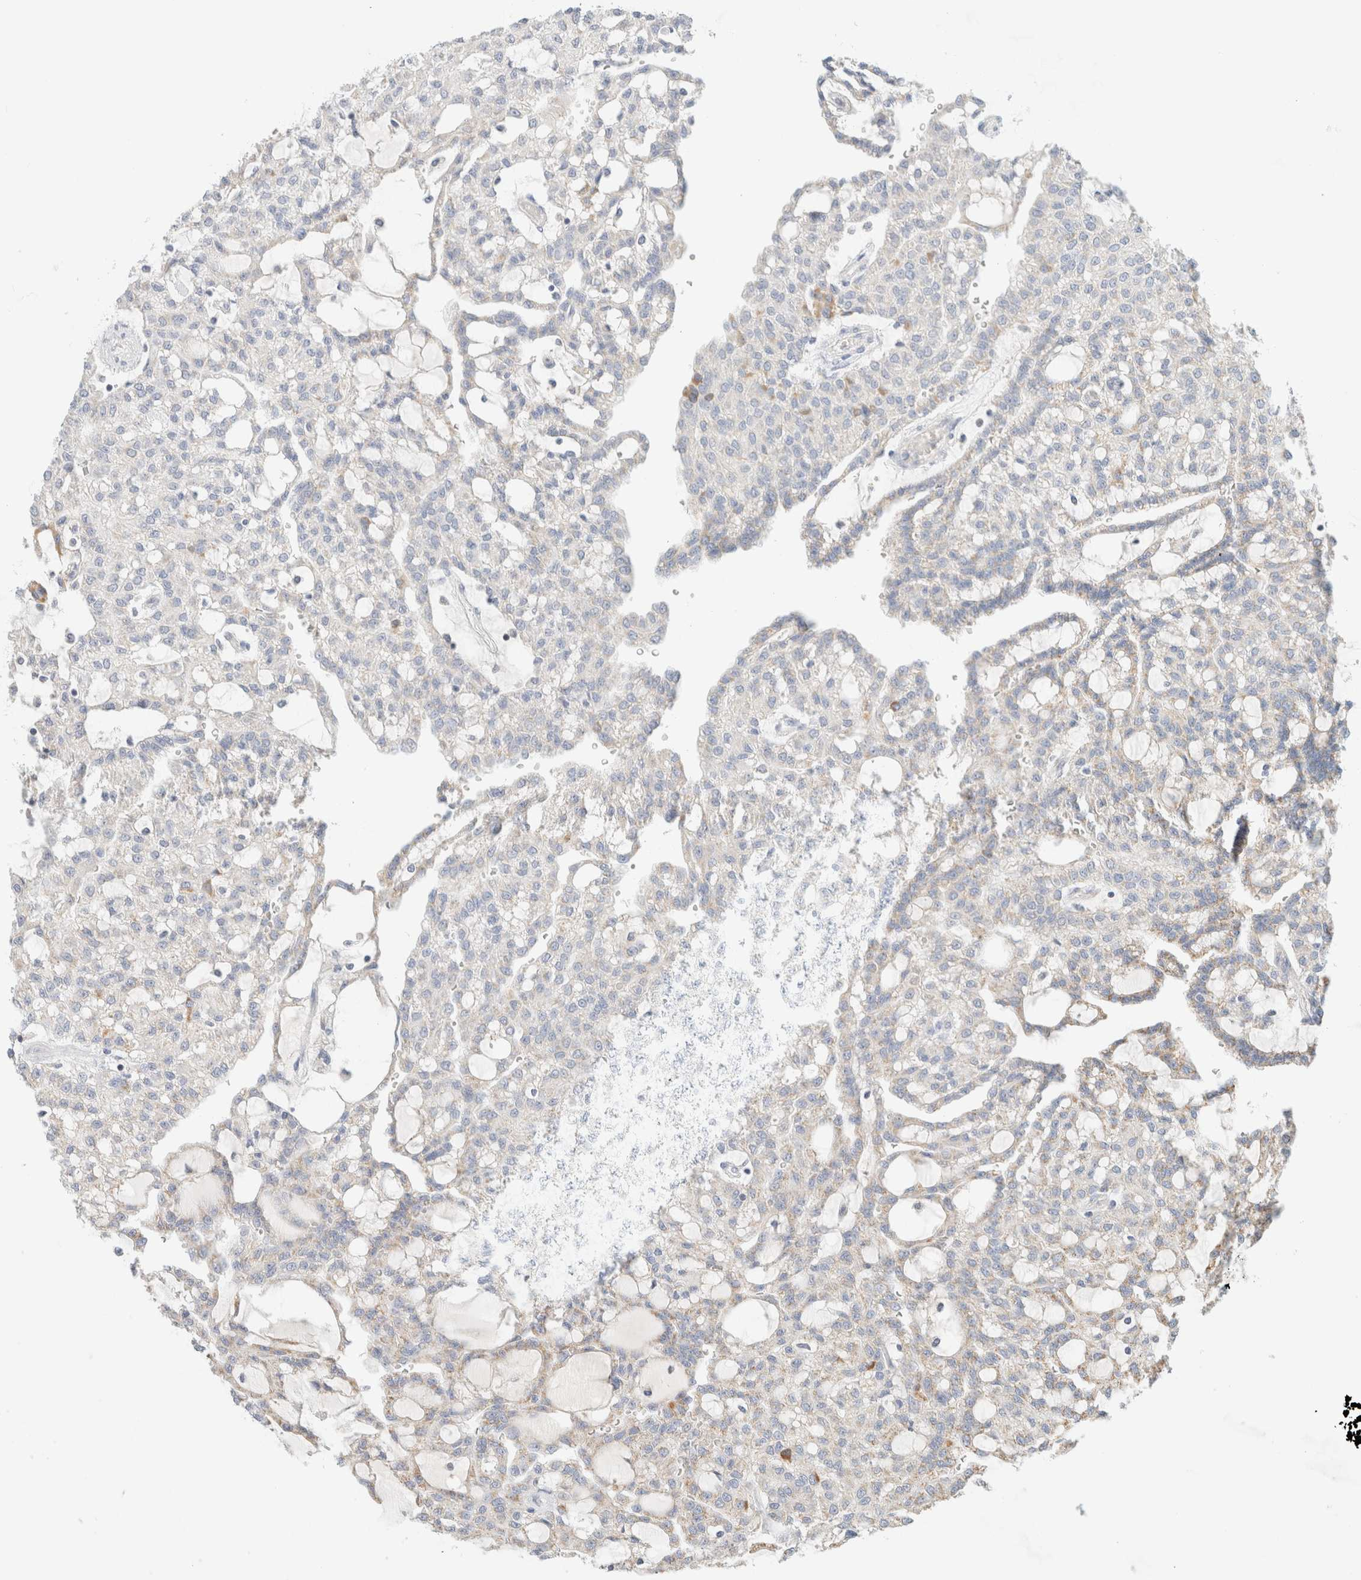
{"staining": {"intensity": "negative", "quantity": "none", "location": "none"}, "tissue": "renal cancer", "cell_type": "Tumor cells", "image_type": "cancer", "snomed": [{"axis": "morphology", "description": "Adenocarcinoma, NOS"}, {"axis": "topography", "description": "Kidney"}], "caption": "Image shows no significant protein expression in tumor cells of renal cancer. The staining was performed using DAB to visualize the protein expression in brown, while the nuclei were stained in blue with hematoxylin (Magnification: 20x).", "gene": "HDHD3", "patient": {"sex": "male", "age": 63}}